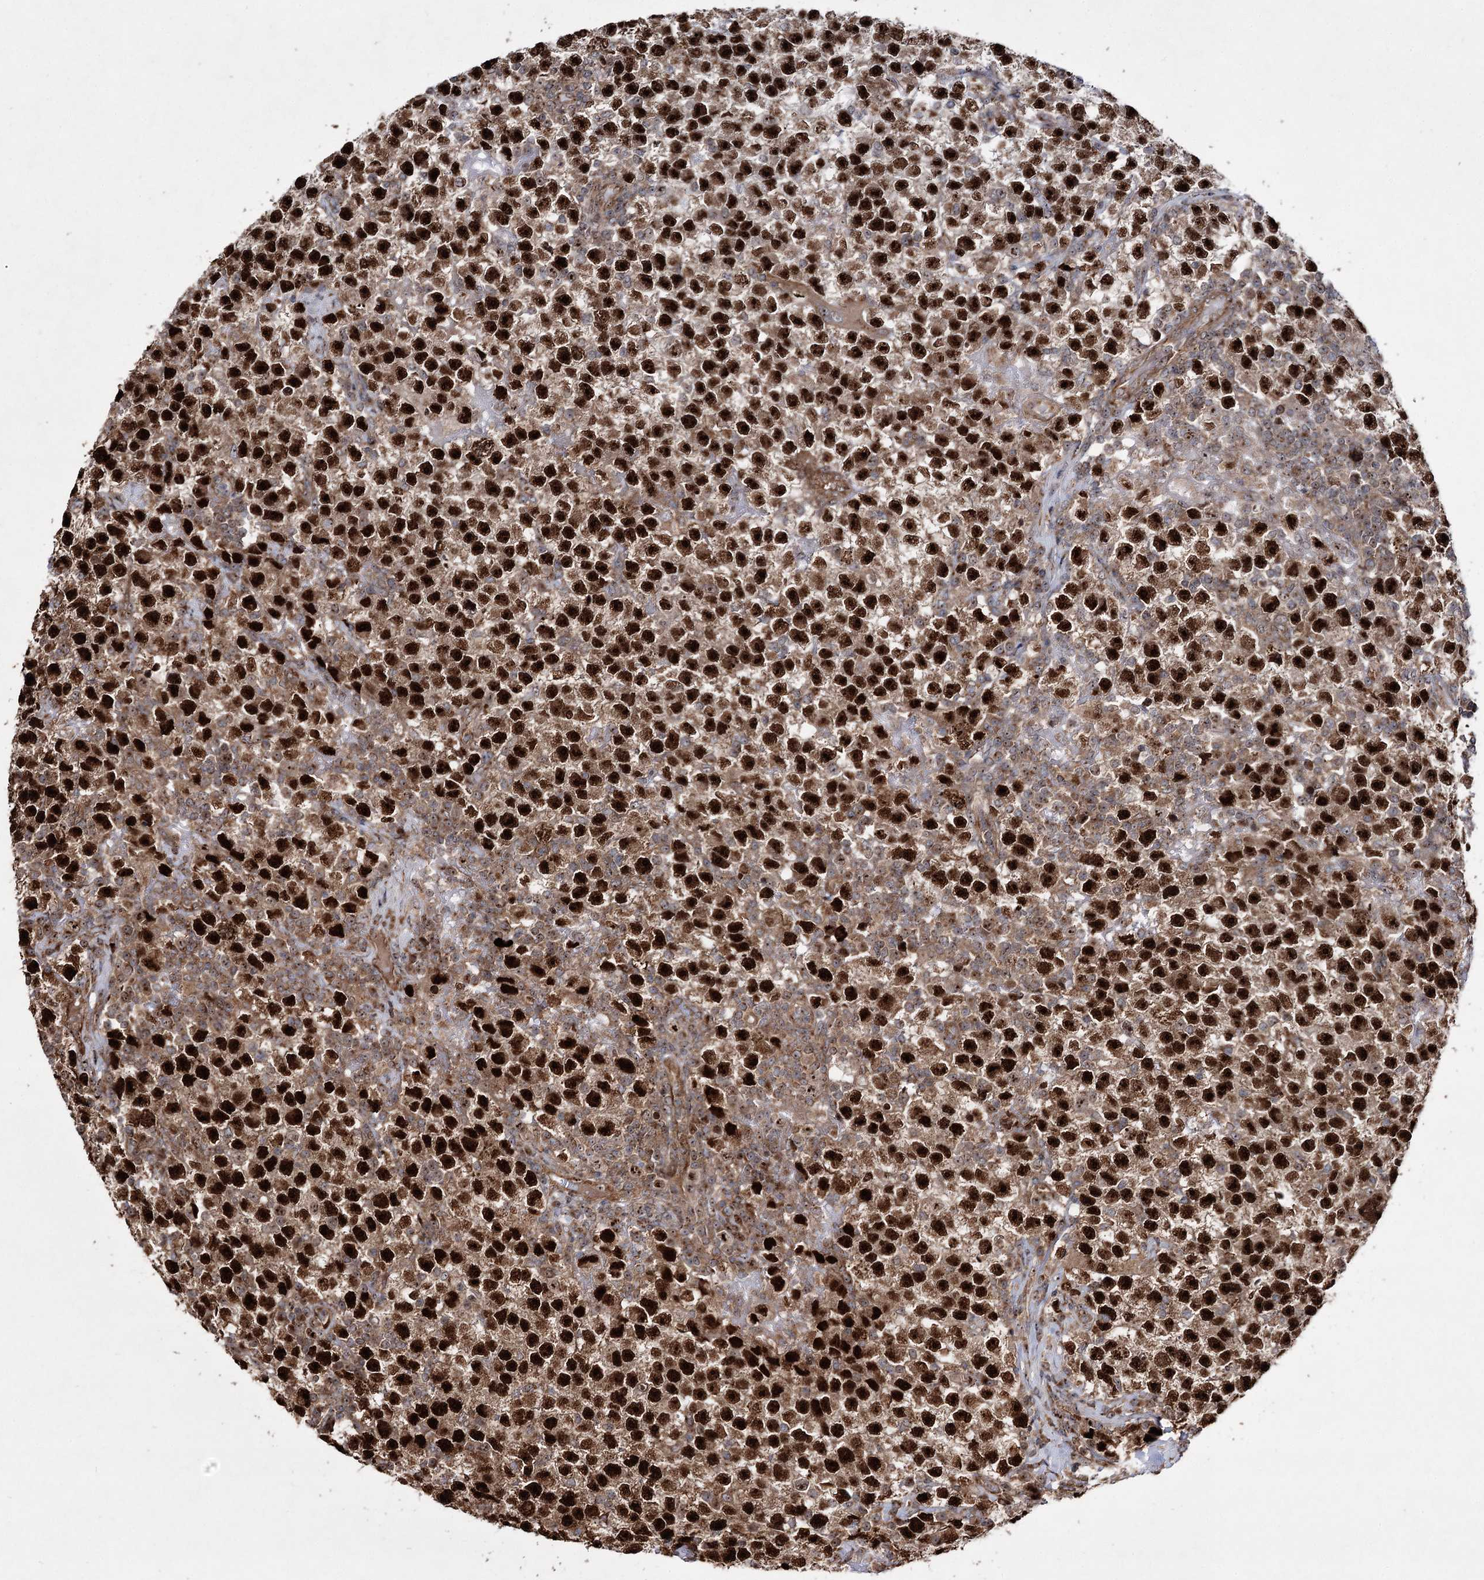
{"staining": {"intensity": "strong", "quantity": ">75%", "location": "nuclear"}, "tissue": "testis cancer", "cell_type": "Tumor cells", "image_type": "cancer", "snomed": [{"axis": "morphology", "description": "Seminoma, NOS"}, {"axis": "topography", "description": "Testis"}], "caption": "Strong nuclear protein positivity is seen in about >75% of tumor cells in testis seminoma.", "gene": "SERINC5", "patient": {"sex": "male", "age": 22}}